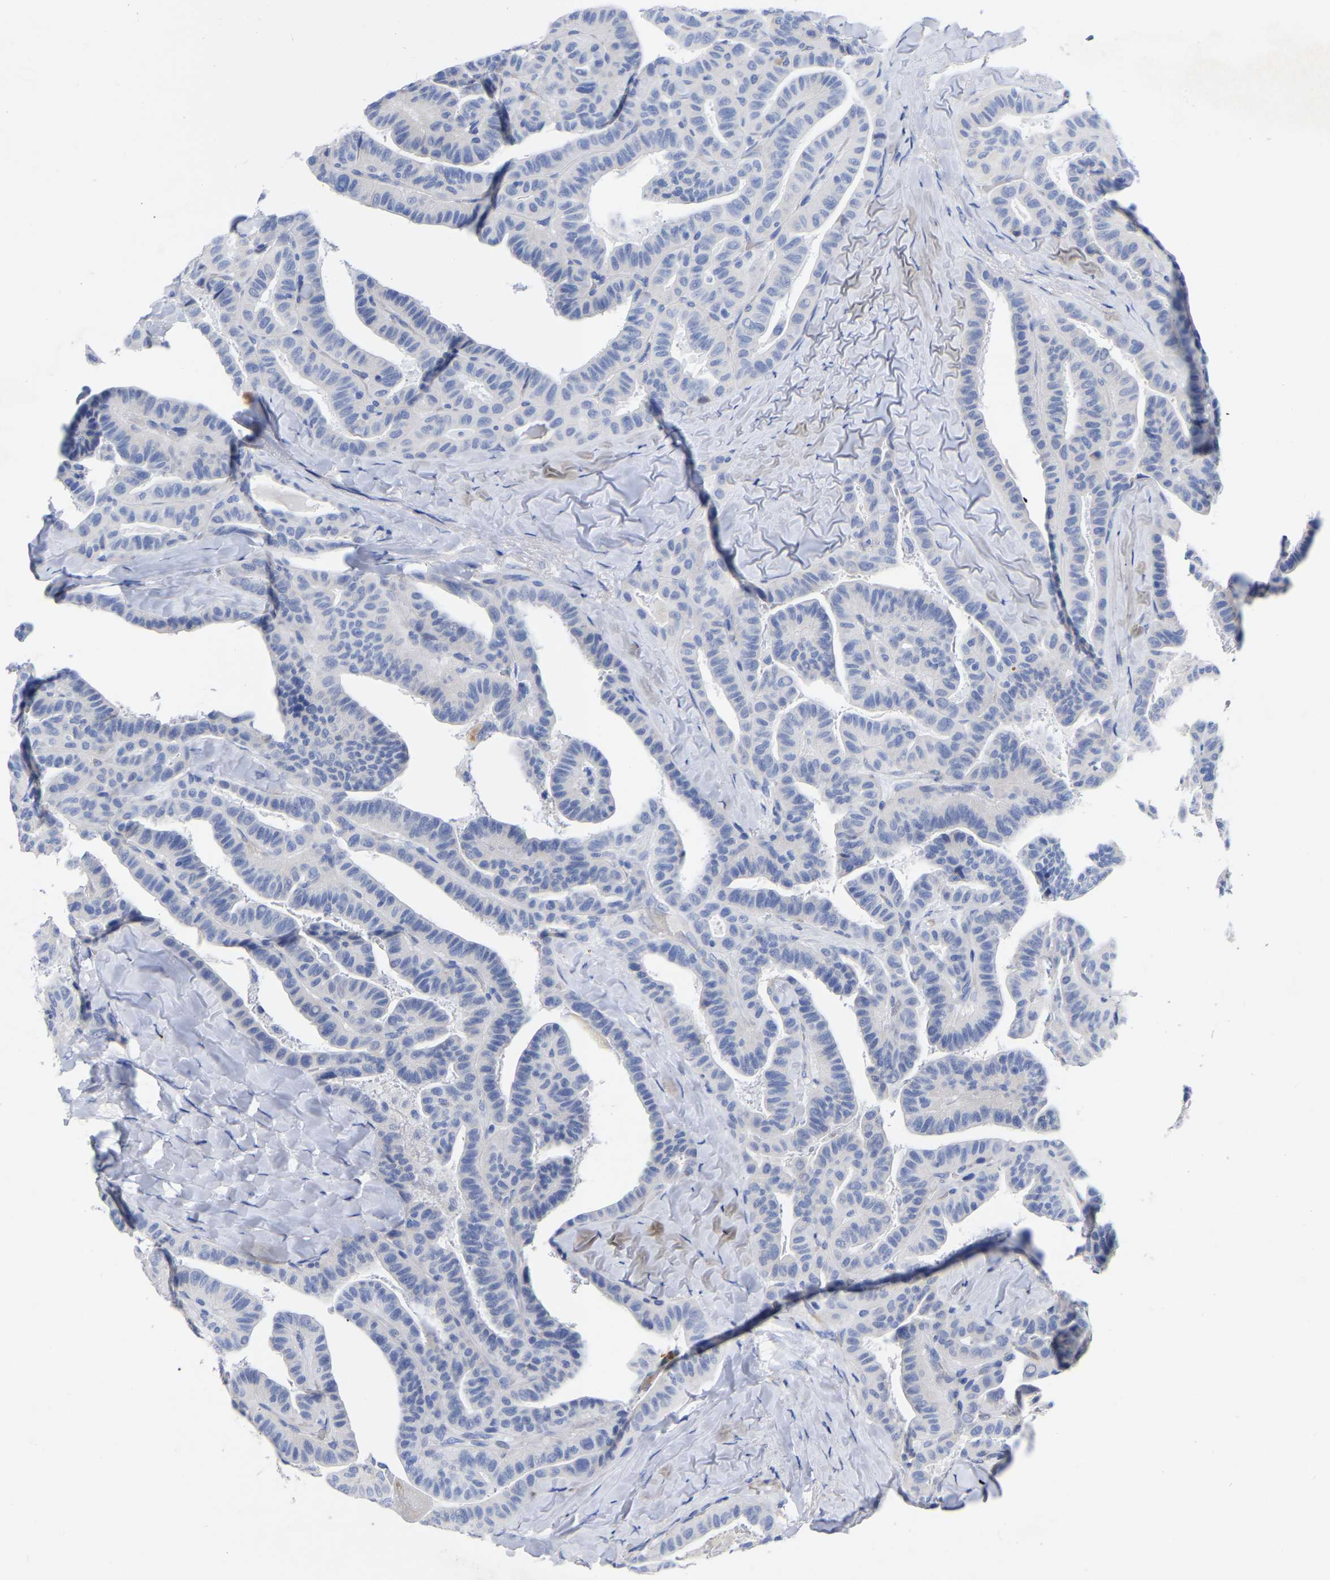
{"staining": {"intensity": "negative", "quantity": "none", "location": "none"}, "tissue": "thyroid cancer", "cell_type": "Tumor cells", "image_type": "cancer", "snomed": [{"axis": "morphology", "description": "Papillary adenocarcinoma, NOS"}, {"axis": "topography", "description": "Thyroid gland"}], "caption": "High power microscopy micrograph of an IHC micrograph of papillary adenocarcinoma (thyroid), revealing no significant expression in tumor cells.", "gene": "GDF3", "patient": {"sex": "male", "age": 77}}